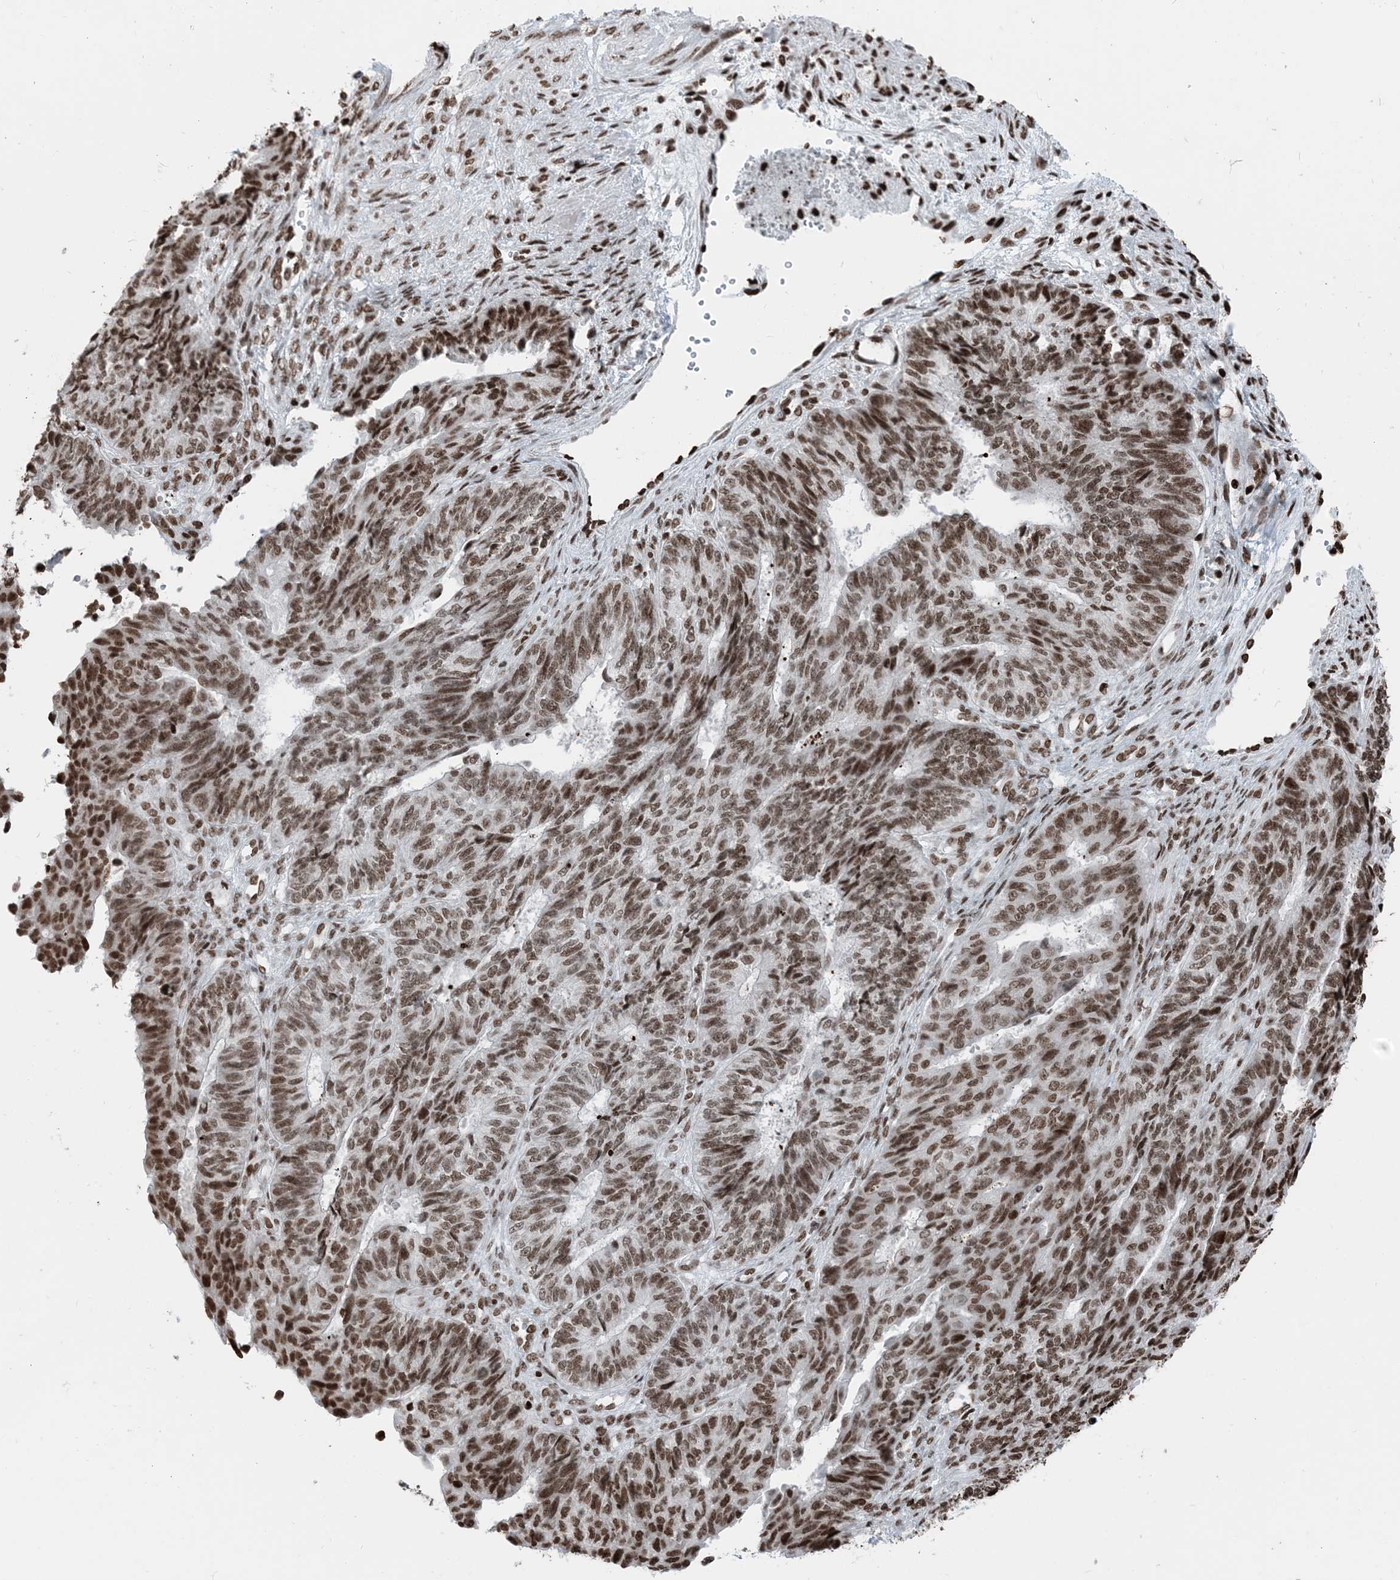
{"staining": {"intensity": "moderate", "quantity": ">75%", "location": "nuclear"}, "tissue": "endometrial cancer", "cell_type": "Tumor cells", "image_type": "cancer", "snomed": [{"axis": "morphology", "description": "Adenocarcinoma, NOS"}, {"axis": "topography", "description": "Endometrium"}], "caption": "Protein analysis of endometrial adenocarcinoma tissue demonstrates moderate nuclear positivity in about >75% of tumor cells.", "gene": "H3-3B", "patient": {"sex": "female", "age": 32}}